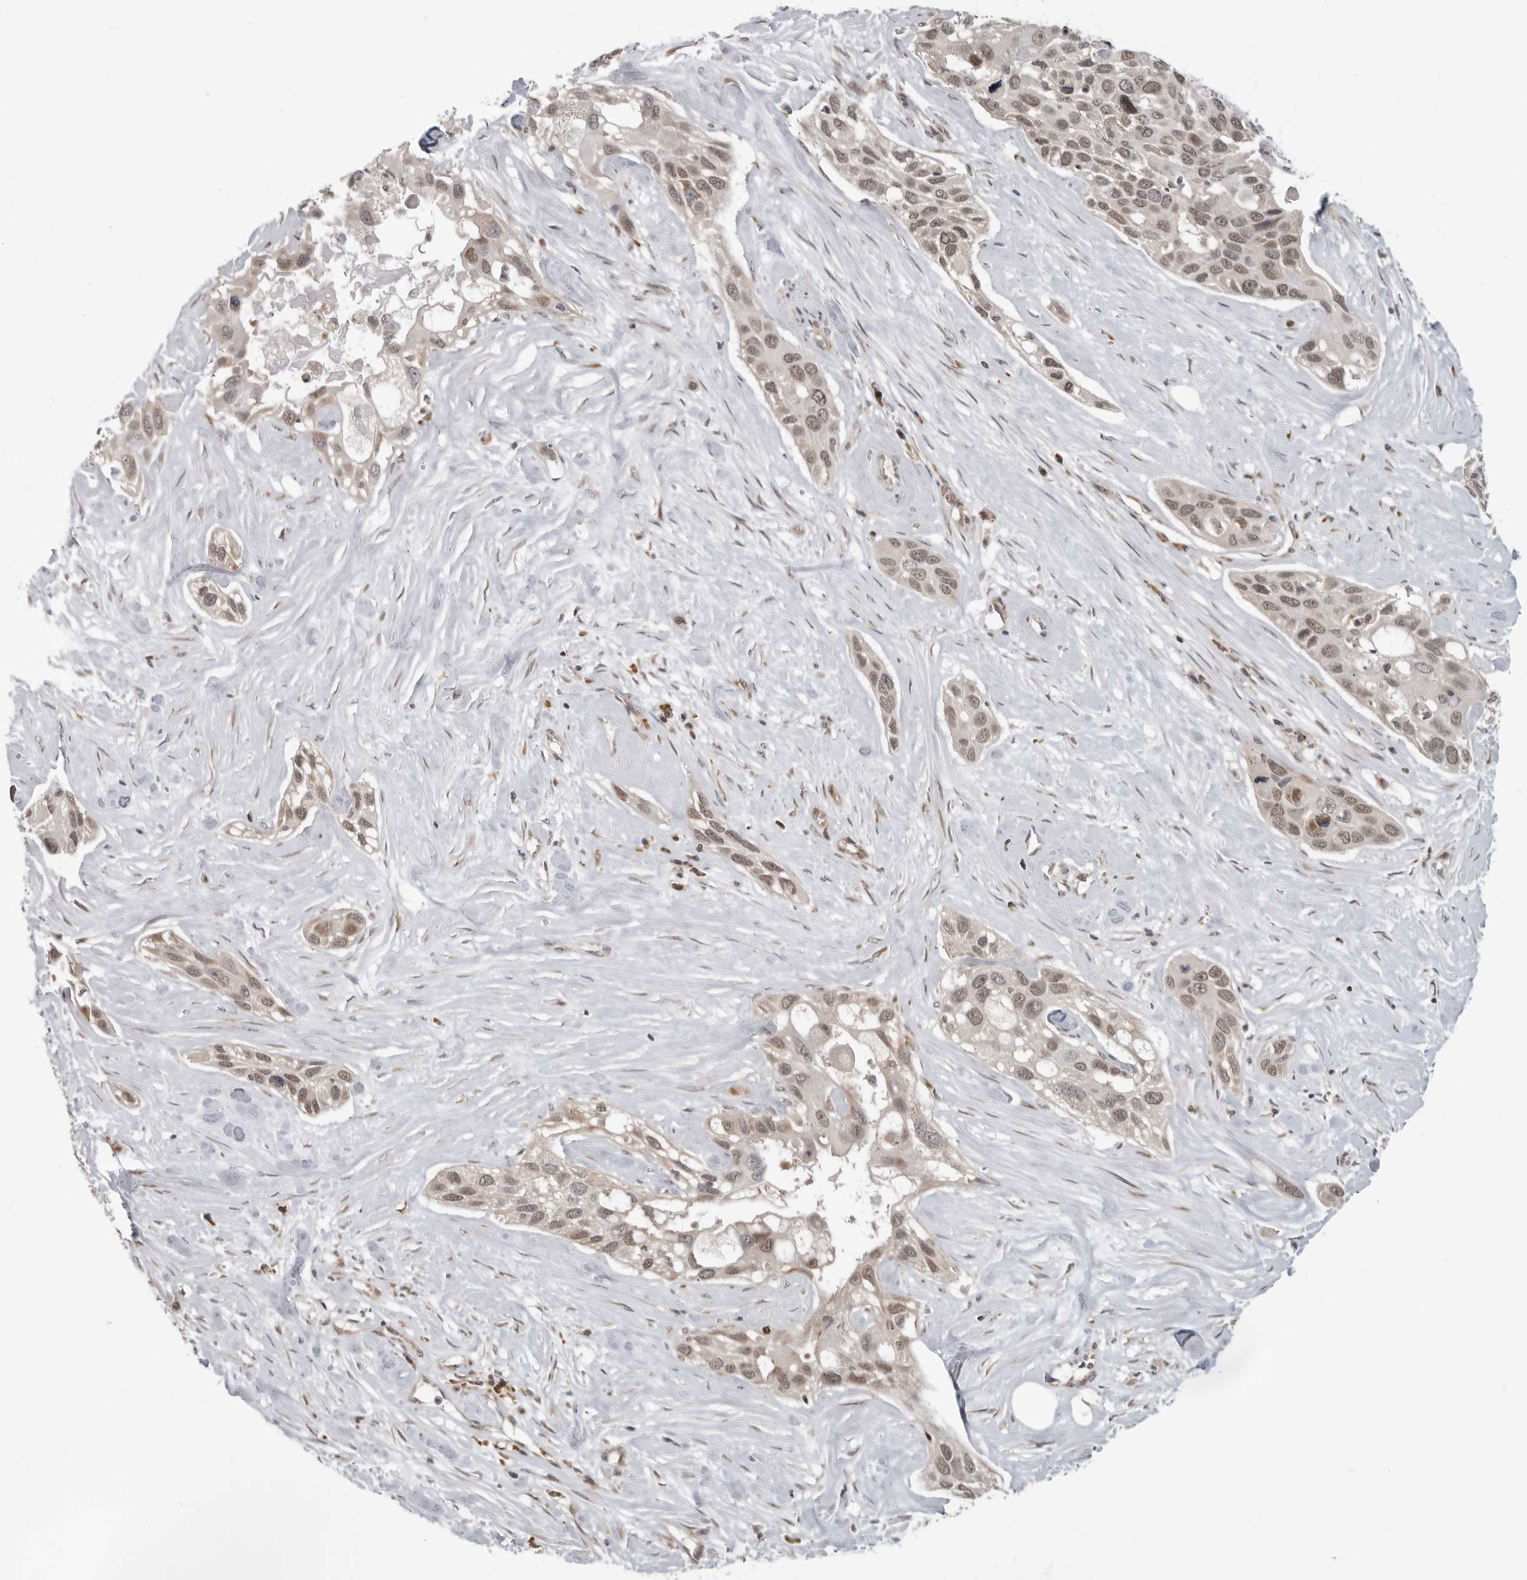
{"staining": {"intensity": "moderate", "quantity": ">75%", "location": "nuclear"}, "tissue": "pancreatic cancer", "cell_type": "Tumor cells", "image_type": "cancer", "snomed": [{"axis": "morphology", "description": "Adenocarcinoma, NOS"}, {"axis": "topography", "description": "Pancreas"}], "caption": "Pancreatic adenocarcinoma was stained to show a protein in brown. There is medium levels of moderate nuclear positivity in about >75% of tumor cells.", "gene": "CEP295NL", "patient": {"sex": "female", "age": 60}}